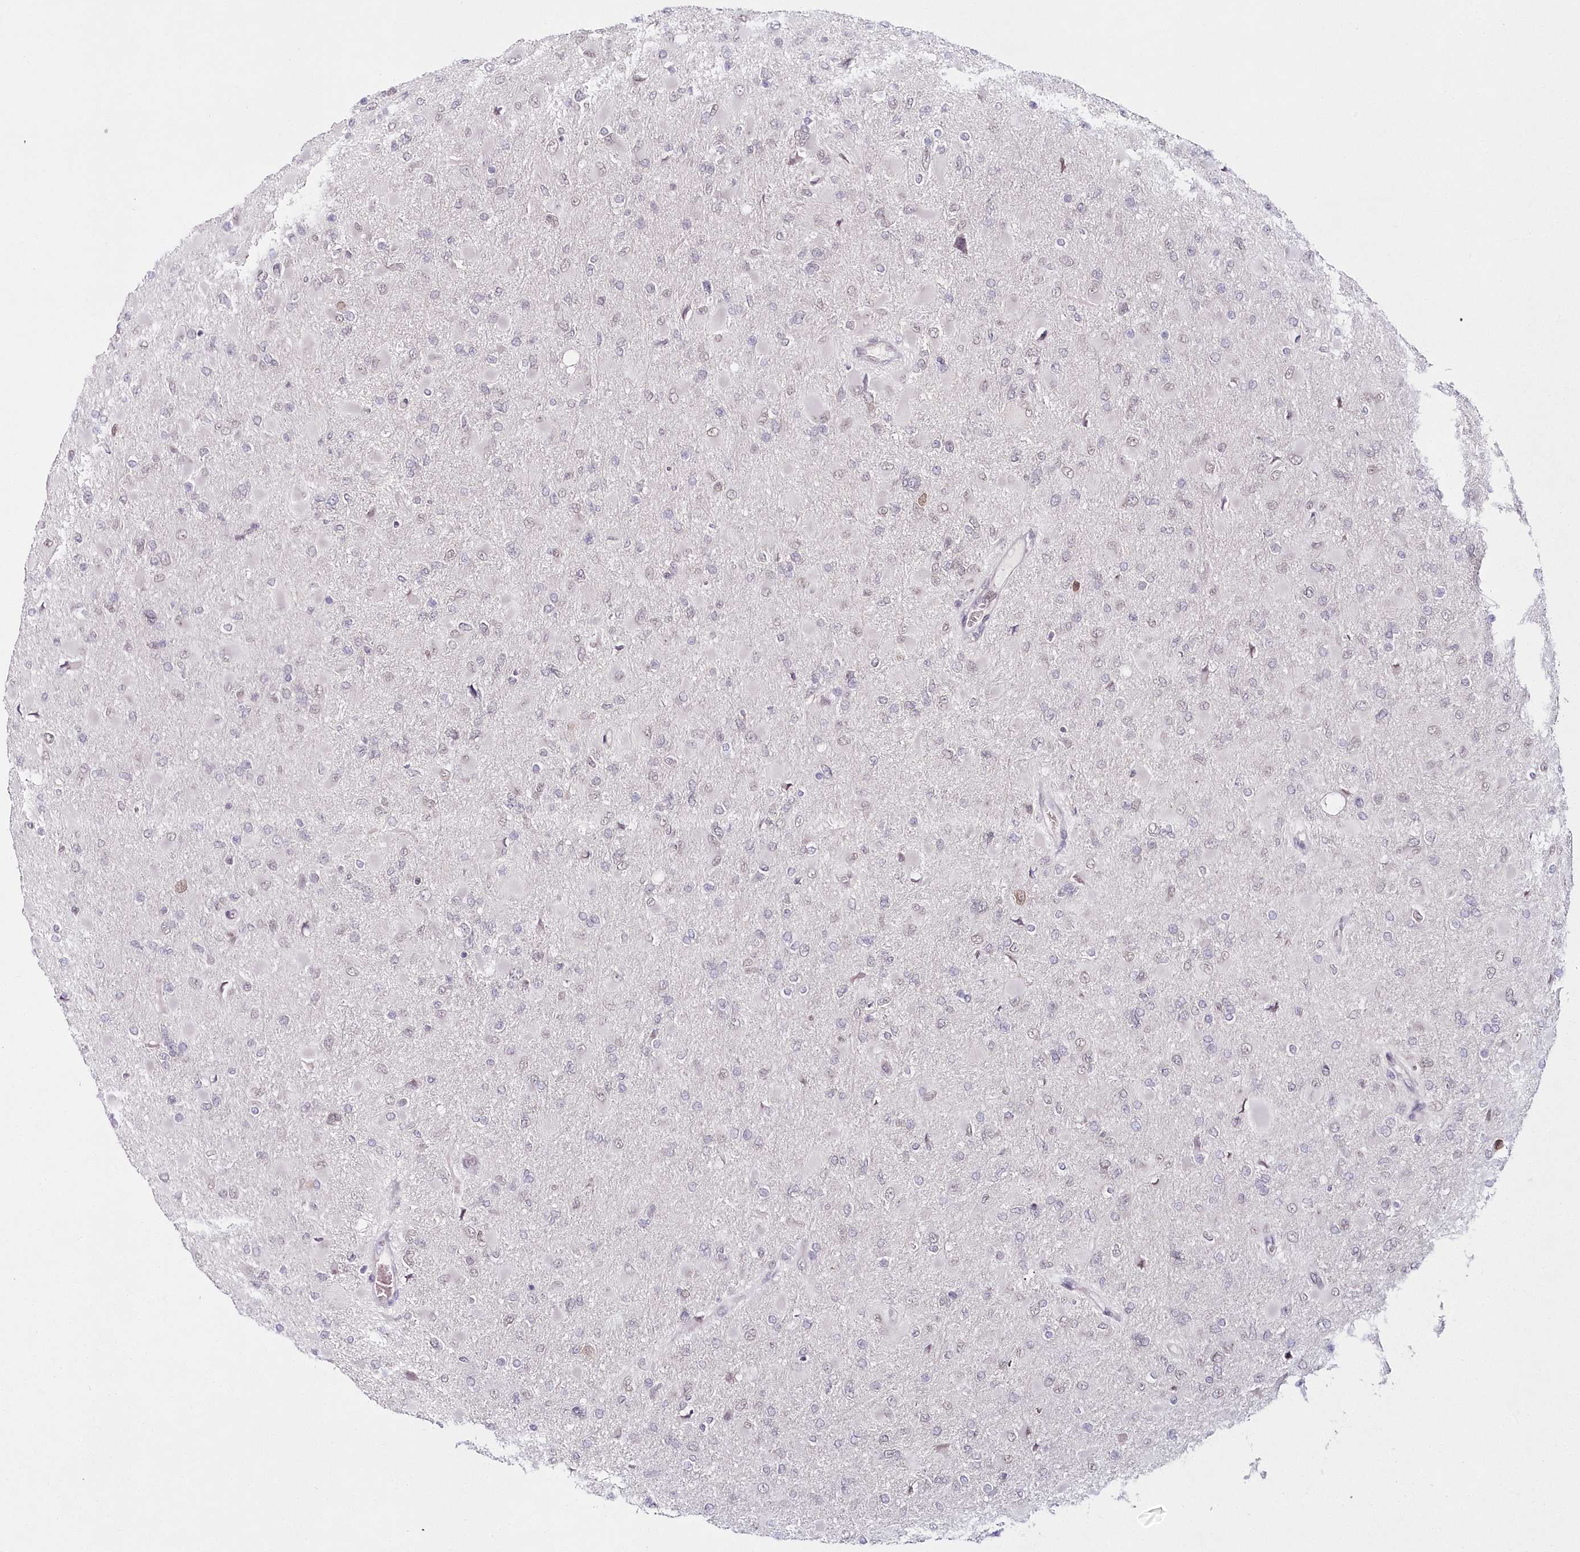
{"staining": {"intensity": "negative", "quantity": "none", "location": "none"}, "tissue": "glioma", "cell_type": "Tumor cells", "image_type": "cancer", "snomed": [{"axis": "morphology", "description": "Glioma, malignant, High grade"}, {"axis": "topography", "description": "Cerebral cortex"}], "caption": "Photomicrograph shows no significant protein positivity in tumor cells of glioma.", "gene": "HYCC2", "patient": {"sex": "female", "age": 36}}